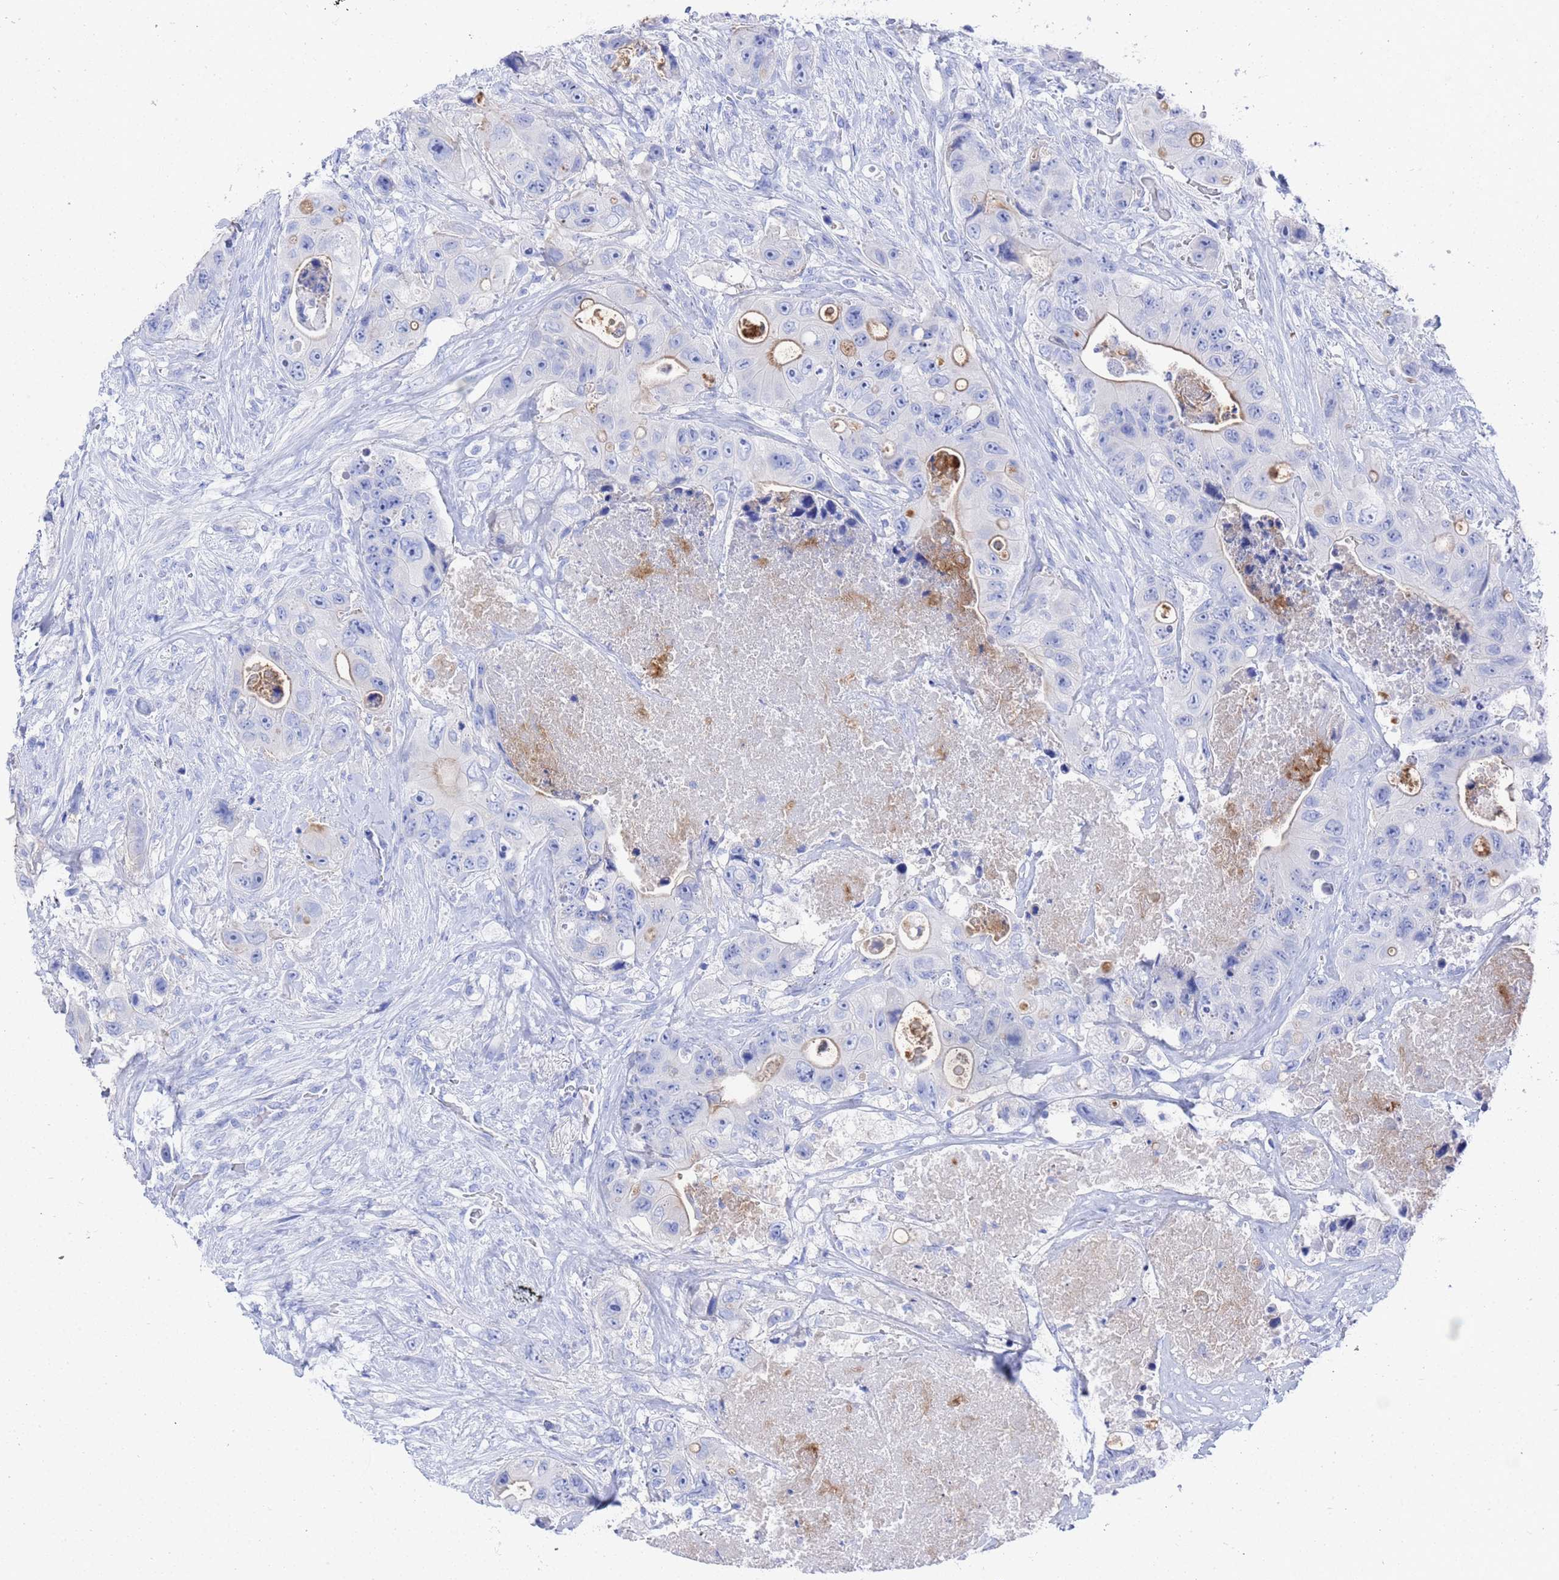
{"staining": {"intensity": "weak", "quantity": "<25%", "location": "cytoplasmic/membranous"}, "tissue": "colorectal cancer", "cell_type": "Tumor cells", "image_type": "cancer", "snomed": [{"axis": "morphology", "description": "Adenocarcinoma, NOS"}, {"axis": "topography", "description": "Colon"}], "caption": "A high-resolution histopathology image shows IHC staining of colorectal cancer (adenocarcinoma), which exhibits no significant expression in tumor cells.", "gene": "GGT1", "patient": {"sex": "female", "age": 46}}